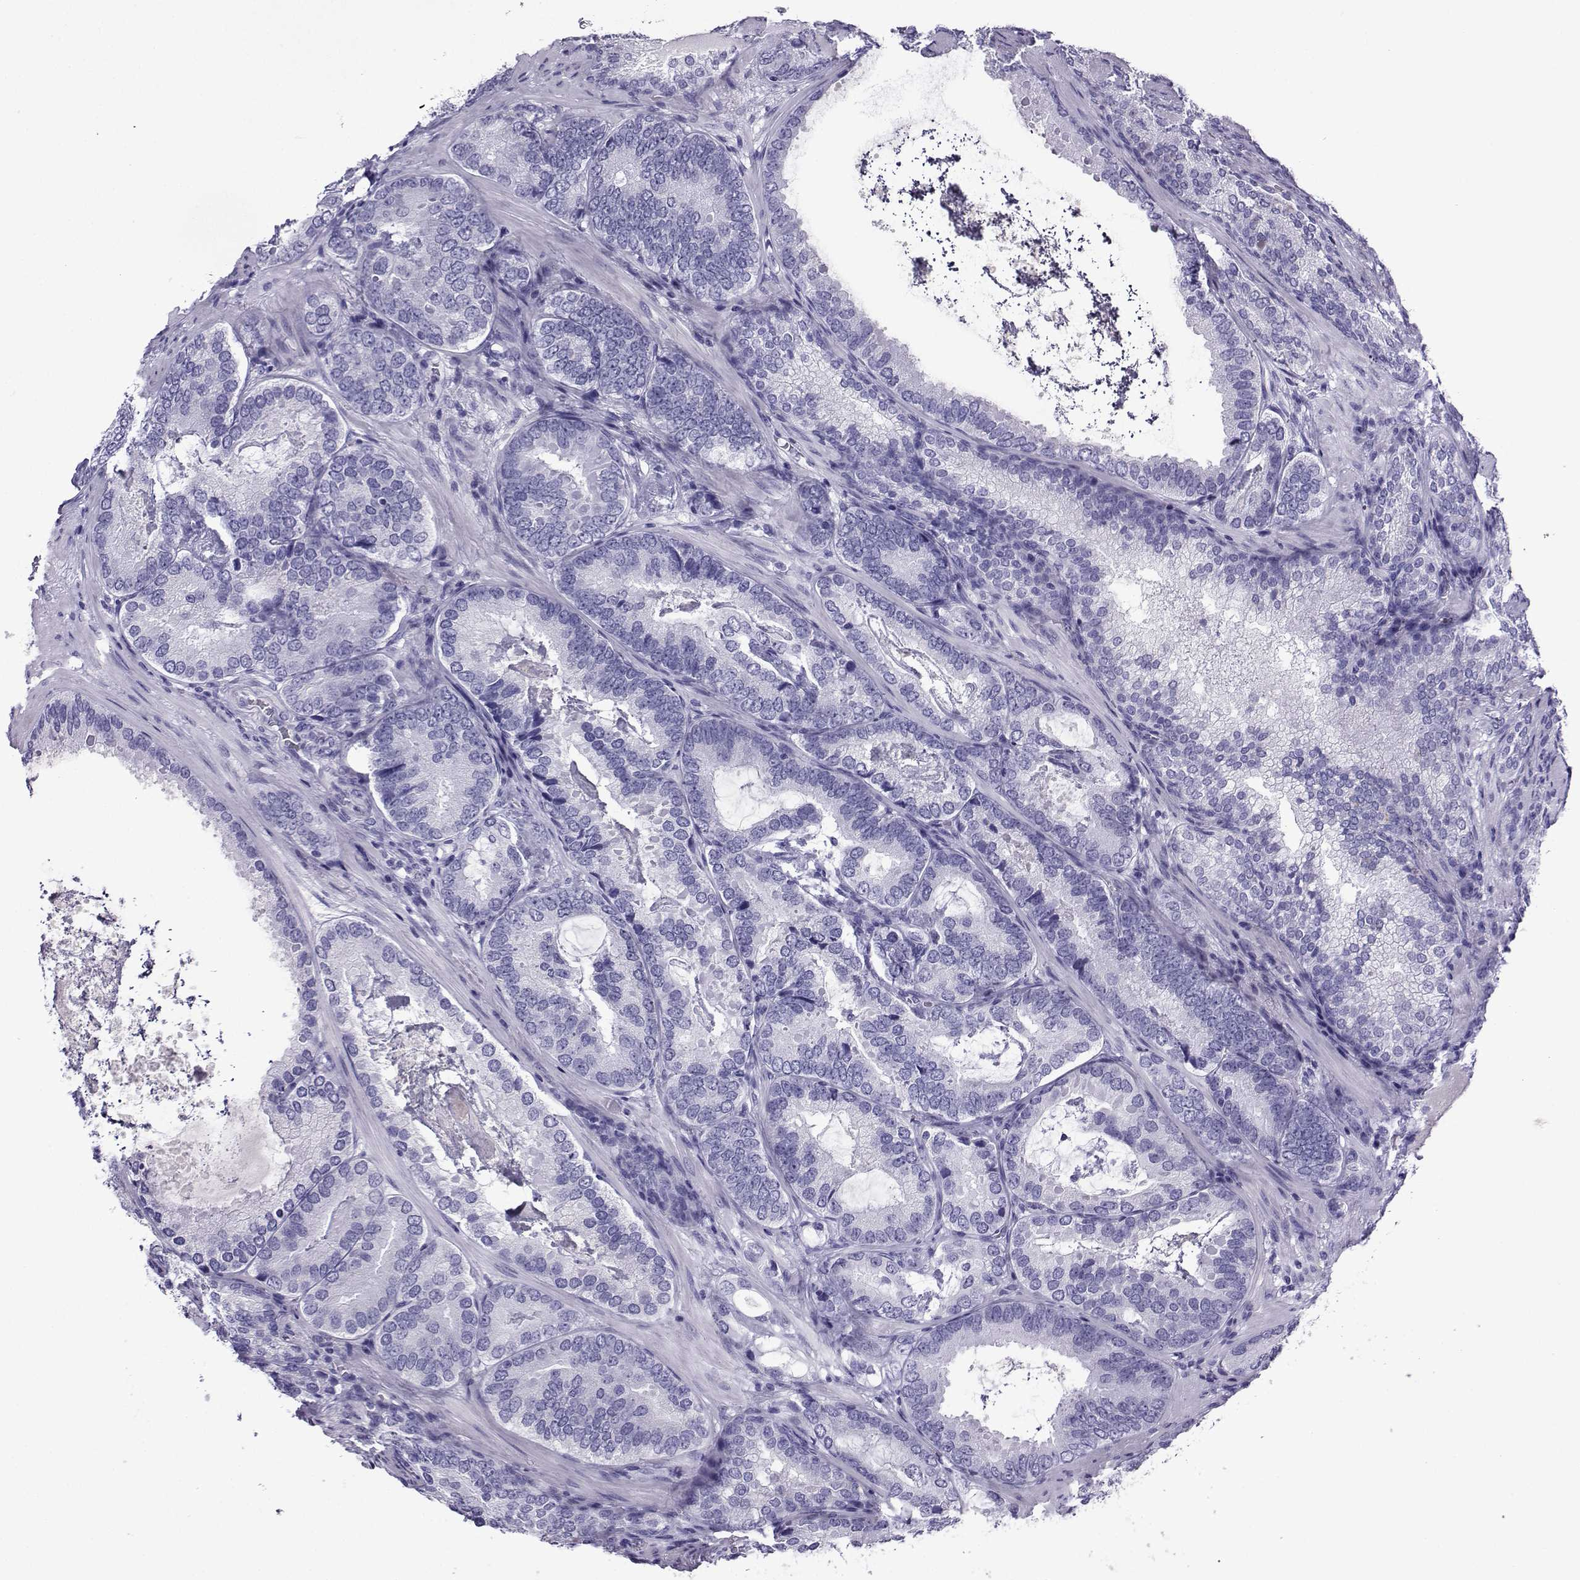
{"staining": {"intensity": "negative", "quantity": "none", "location": "none"}, "tissue": "prostate cancer", "cell_type": "Tumor cells", "image_type": "cancer", "snomed": [{"axis": "morphology", "description": "Adenocarcinoma, Low grade"}, {"axis": "topography", "description": "Prostate"}], "caption": "IHC photomicrograph of neoplastic tissue: prostate cancer (adenocarcinoma (low-grade)) stained with DAB displays no significant protein staining in tumor cells.", "gene": "CRYBB1", "patient": {"sex": "male", "age": 60}}